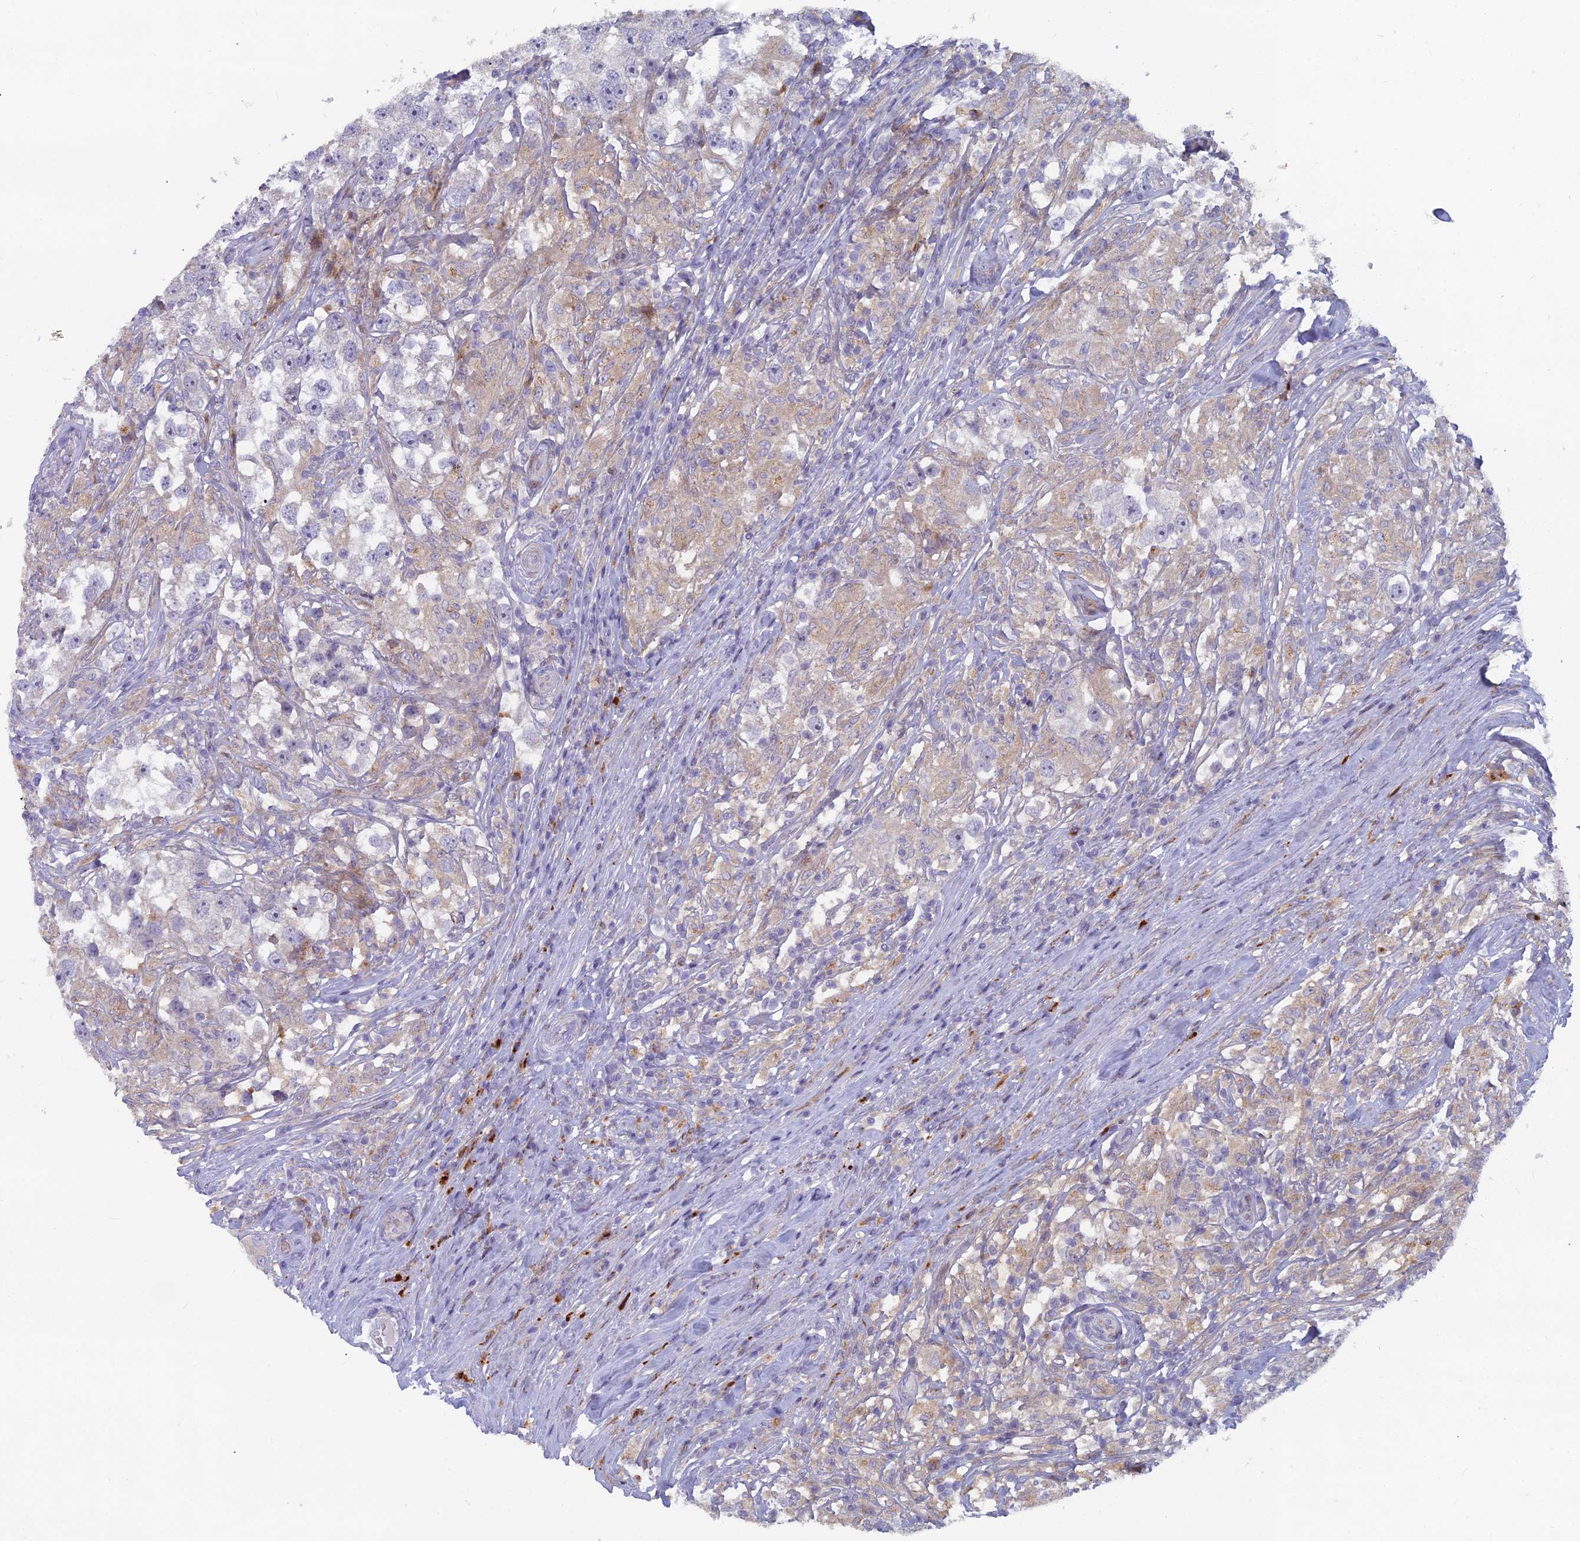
{"staining": {"intensity": "weak", "quantity": "<25%", "location": "cytoplasmic/membranous"}, "tissue": "testis cancer", "cell_type": "Tumor cells", "image_type": "cancer", "snomed": [{"axis": "morphology", "description": "Seminoma, NOS"}, {"axis": "topography", "description": "Testis"}], "caption": "This photomicrograph is of testis cancer (seminoma) stained with immunohistochemistry to label a protein in brown with the nuclei are counter-stained blue. There is no expression in tumor cells. Nuclei are stained in blue.", "gene": "B9D2", "patient": {"sex": "male", "age": 46}}